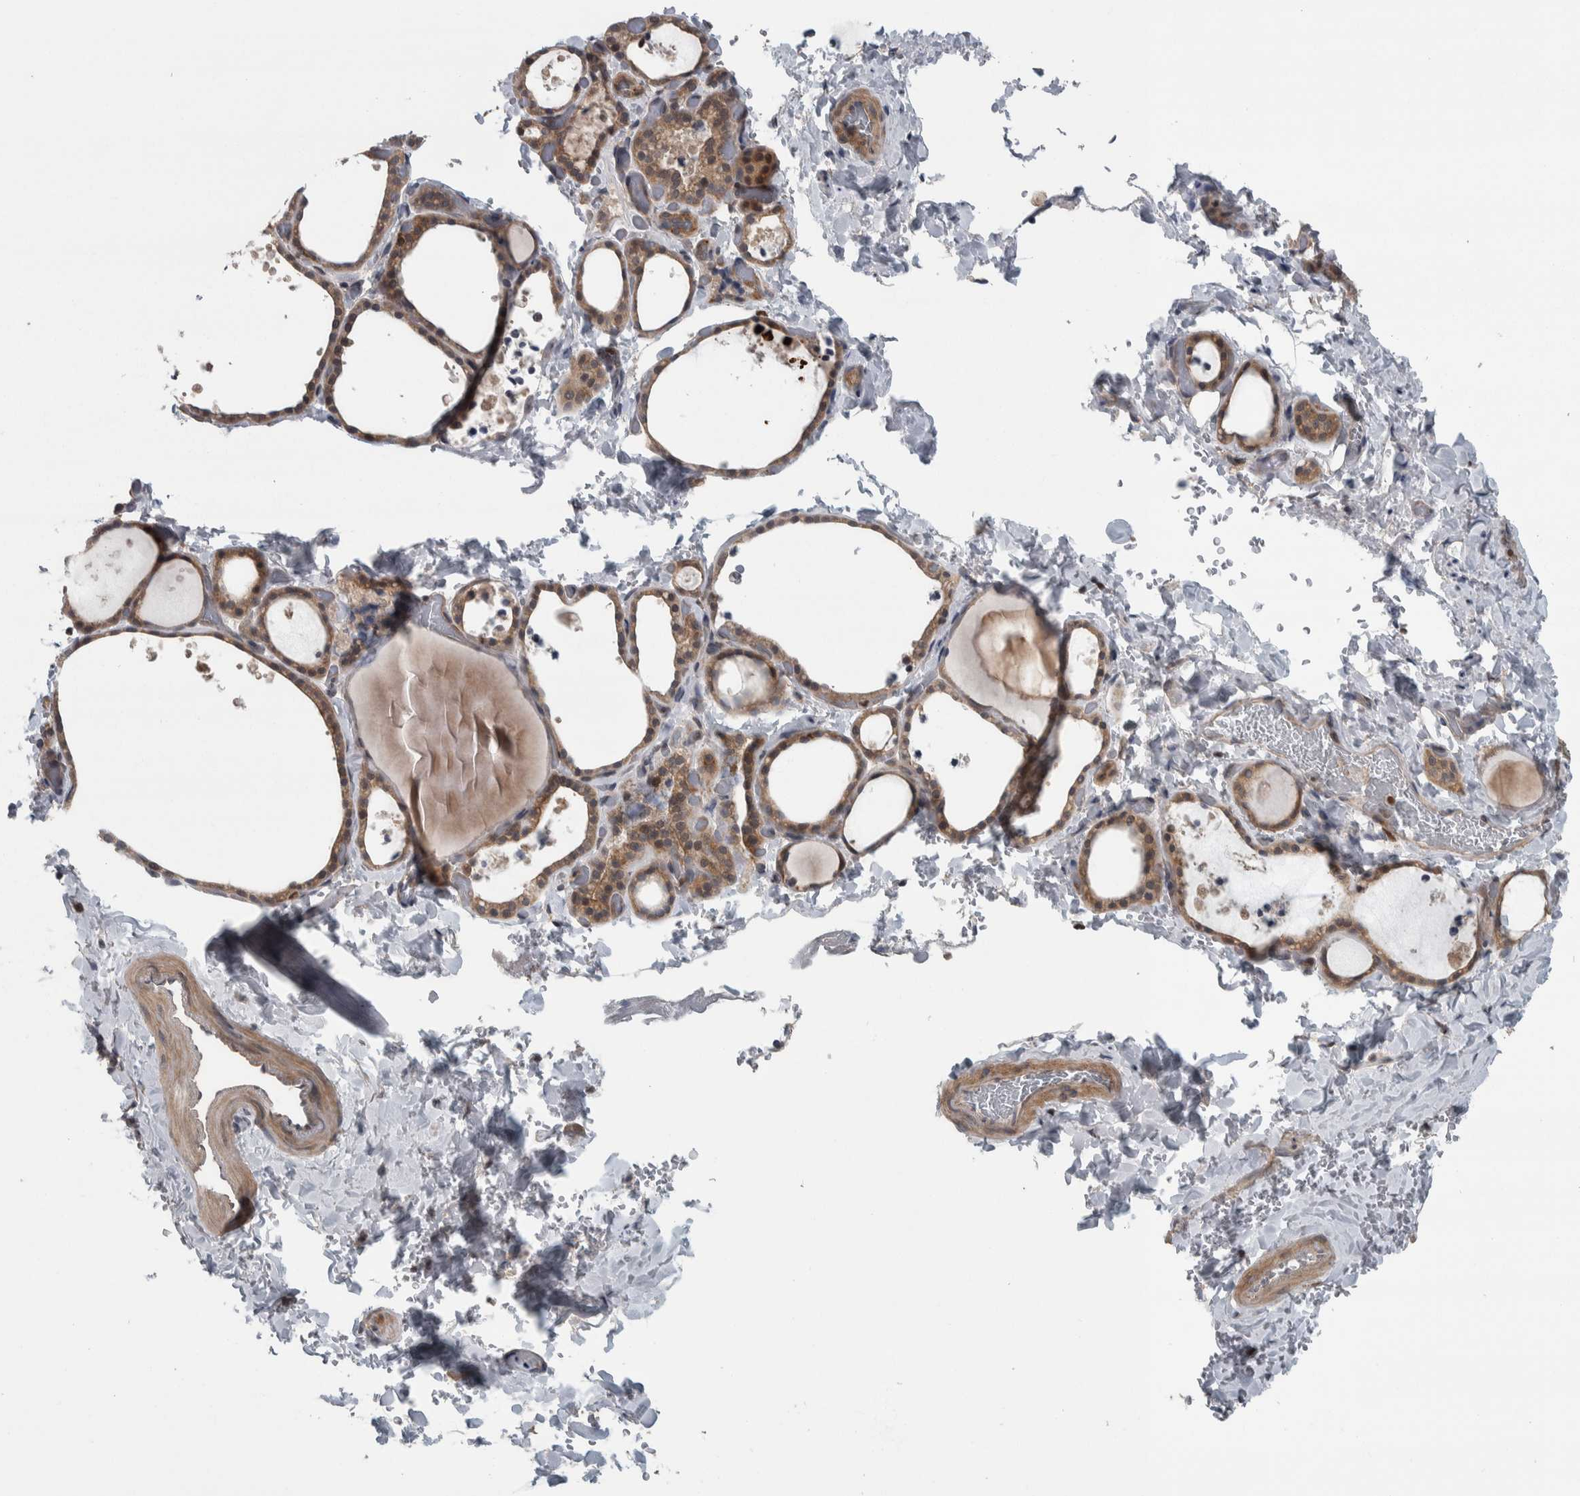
{"staining": {"intensity": "moderate", "quantity": ">75%", "location": "cytoplasmic/membranous"}, "tissue": "thyroid gland", "cell_type": "Glandular cells", "image_type": "normal", "snomed": [{"axis": "morphology", "description": "Normal tissue, NOS"}, {"axis": "topography", "description": "Thyroid gland"}], "caption": "Brown immunohistochemical staining in normal human thyroid gland displays moderate cytoplasmic/membranous expression in about >75% of glandular cells.", "gene": "CWC27", "patient": {"sex": "female", "age": 44}}